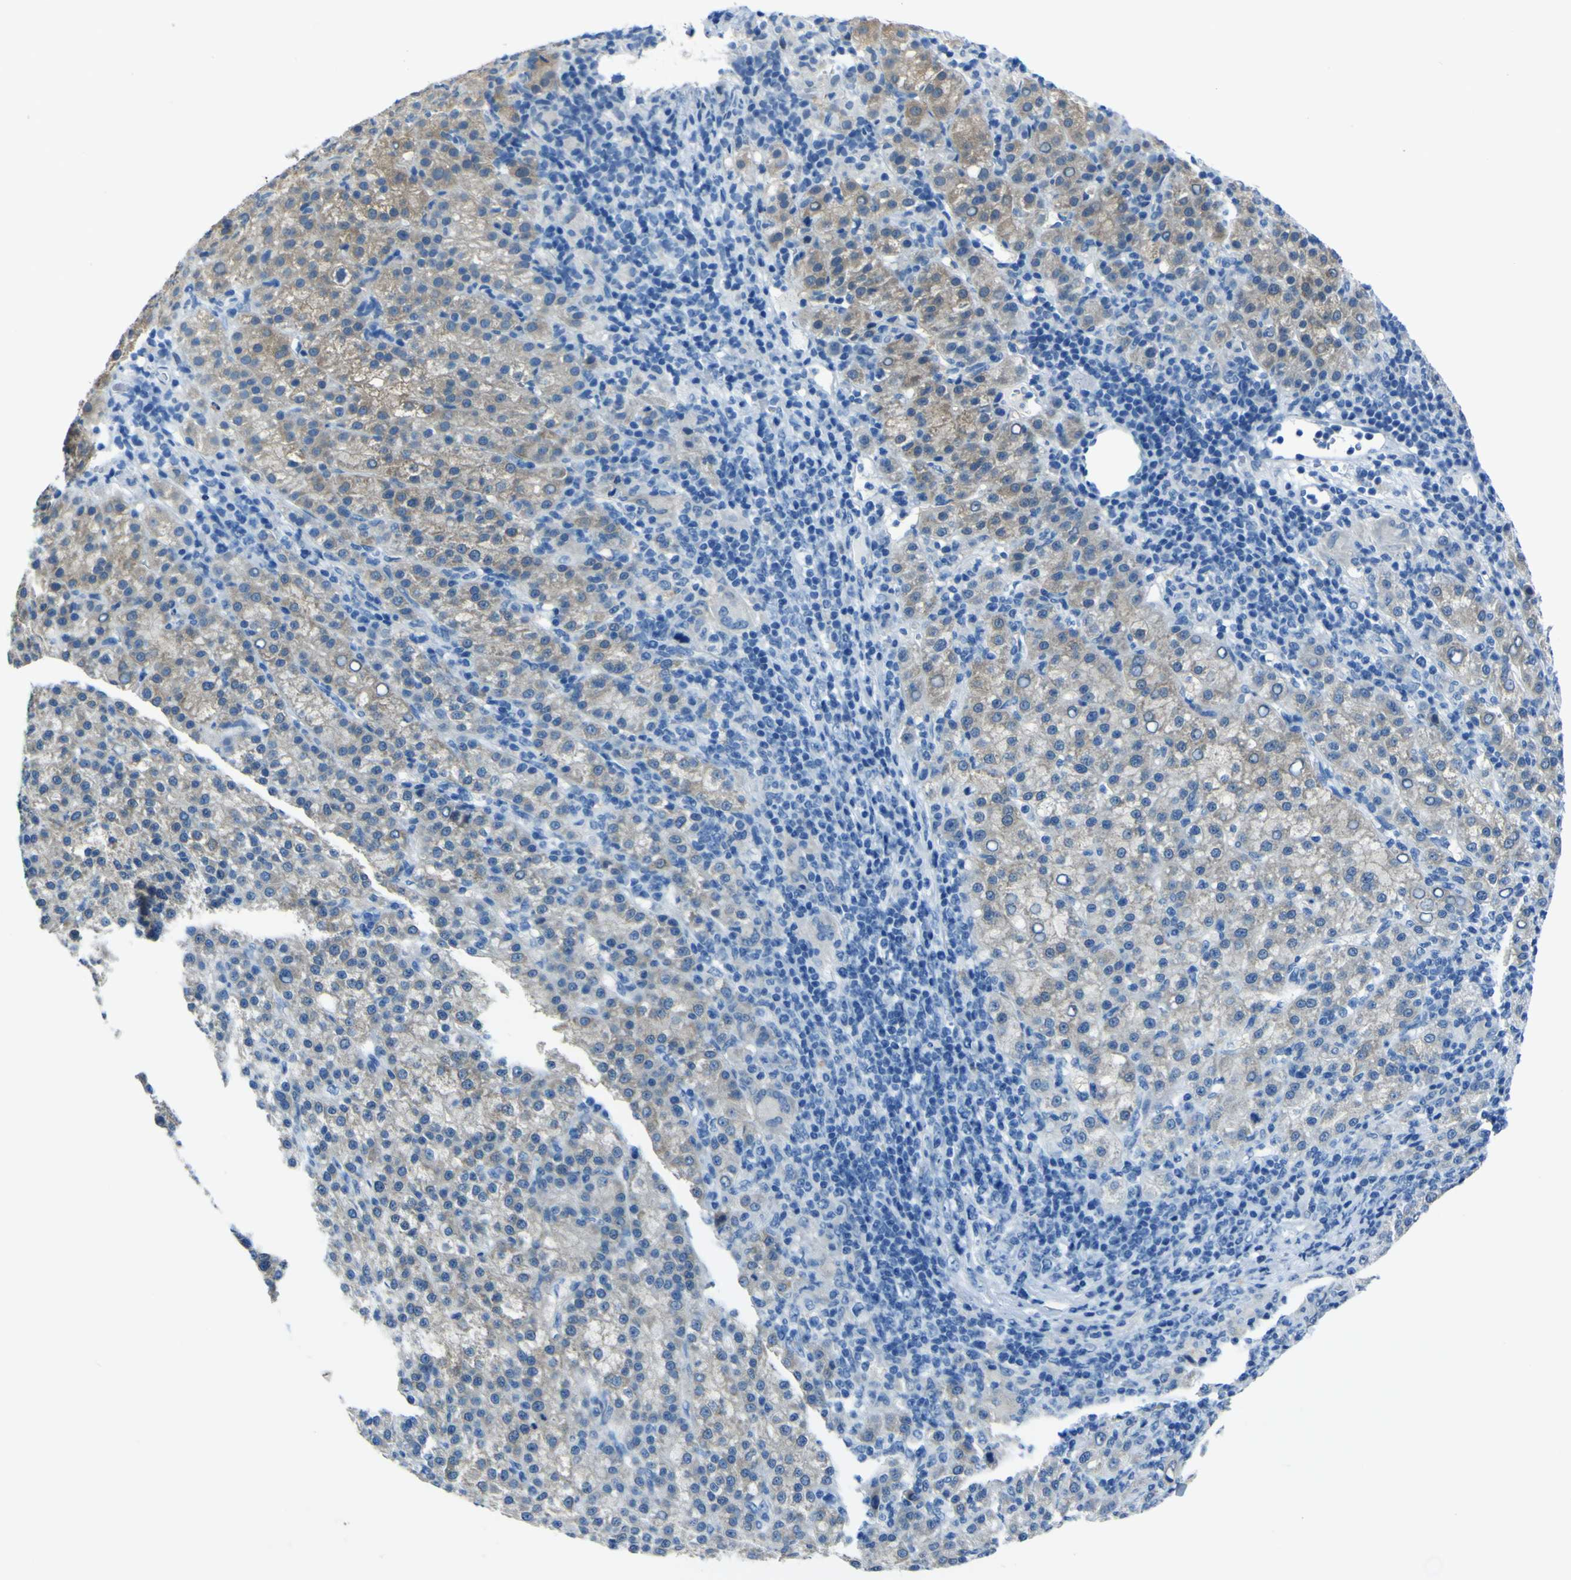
{"staining": {"intensity": "weak", "quantity": "25%-75%", "location": "cytoplasmic/membranous"}, "tissue": "liver cancer", "cell_type": "Tumor cells", "image_type": "cancer", "snomed": [{"axis": "morphology", "description": "Carcinoma, Hepatocellular, NOS"}, {"axis": "topography", "description": "Liver"}], "caption": "A histopathology image of liver cancer stained for a protein reveals weak cytoplasmic/membranous brown staining in tumor cells.", "gene": "PHKG1", "patient": {"sex": "female", "age": 58}}